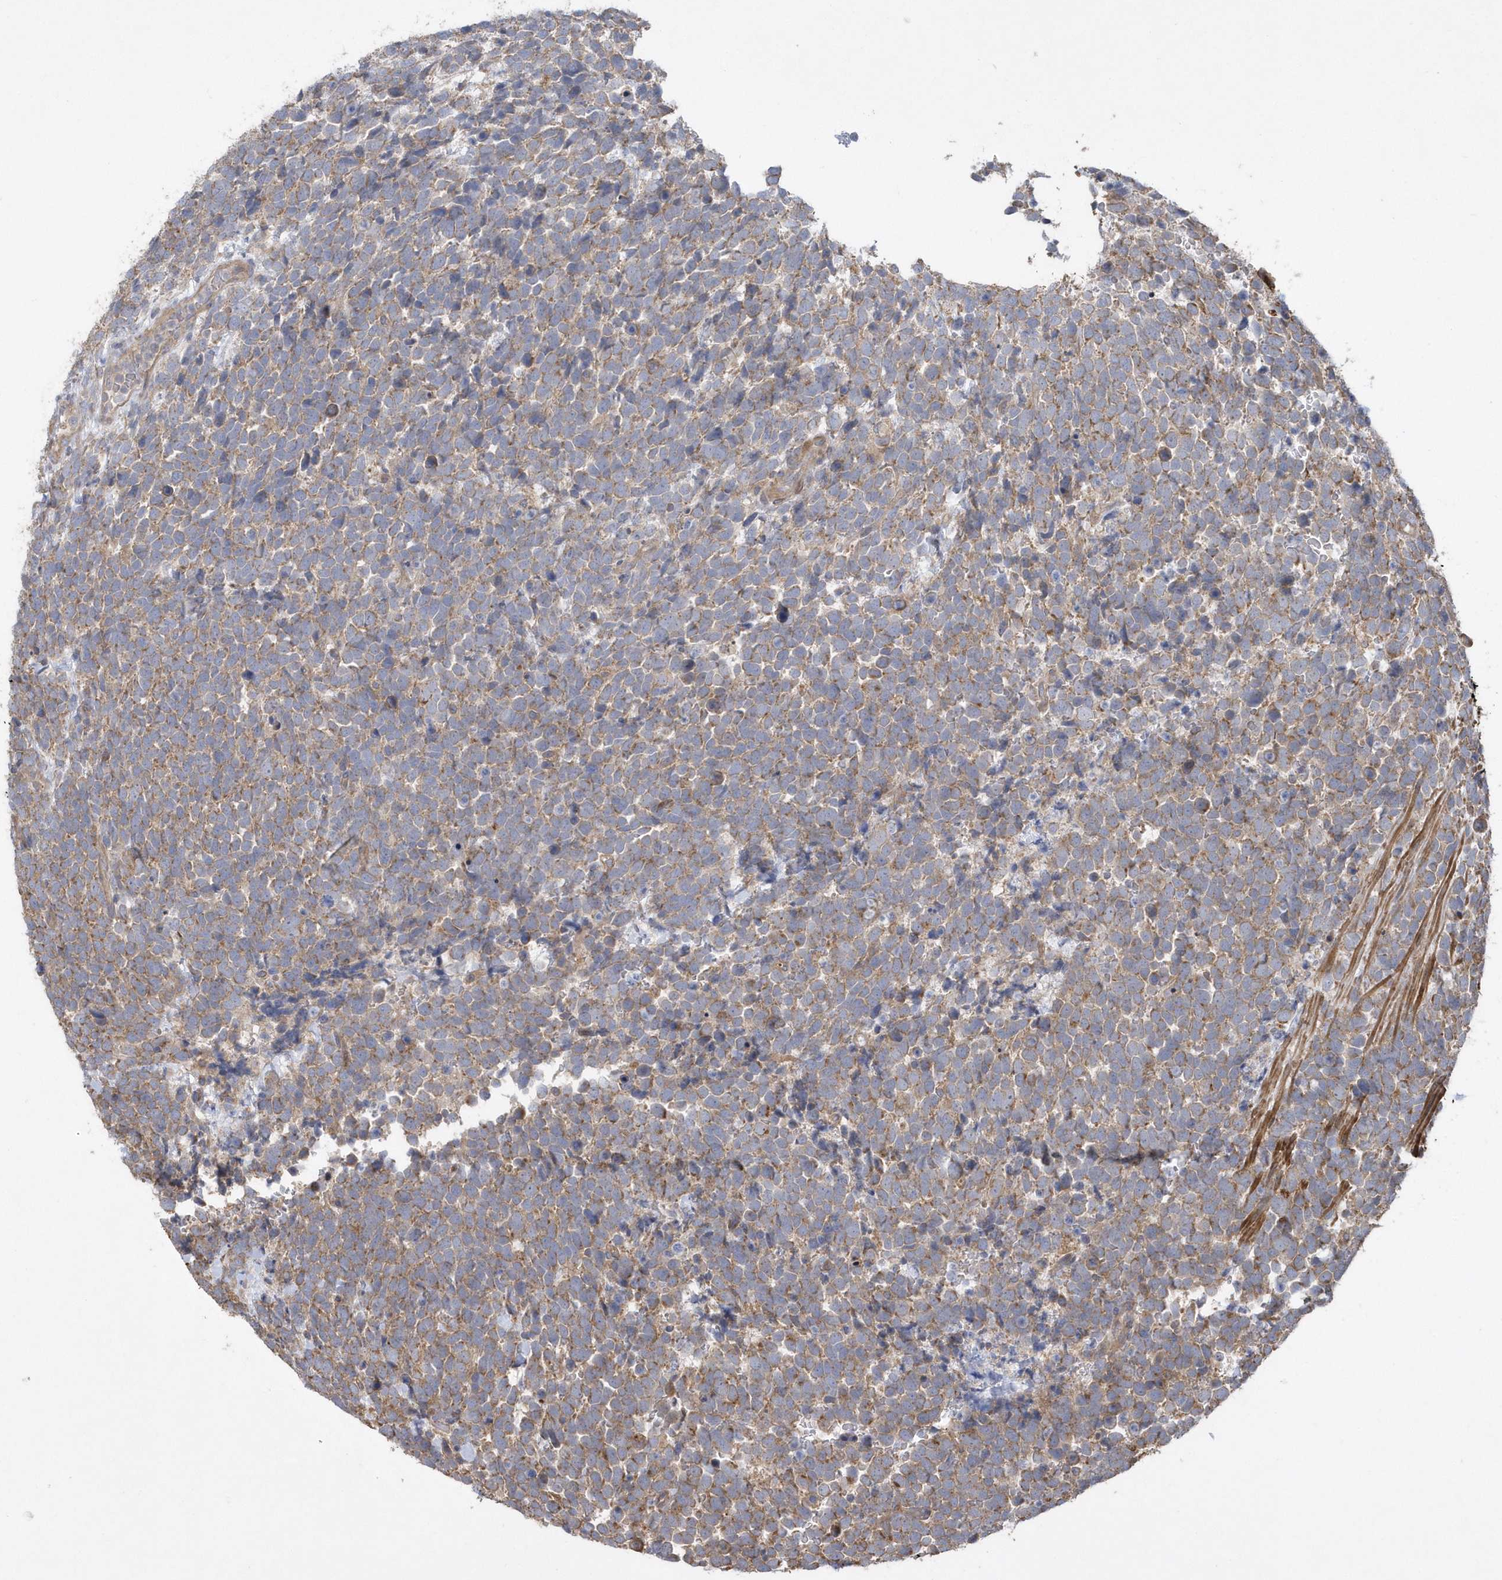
{"staining": {"intensity": "weak", "quantity": ">75%", "location": "cytoplasmic/membranous"}, "tissue": "urothelial cancer", "cell_type": "Tumor cells", "image_type": "cancer", "snomed": [{"axis": "morphology", "description": "Urothelial carcinoma, High grade"}, {"axis": "topography", "description": "Urinary bladder"}], "caption": "The histopathology image shows immunohistochemical staining of urothelial cancer. There is weak cytoplasmic/membranous staining is seen in approximately >75% of tumor cells.", "gene": "SENP8", "patient": {"sex": "female", "age": 82}}